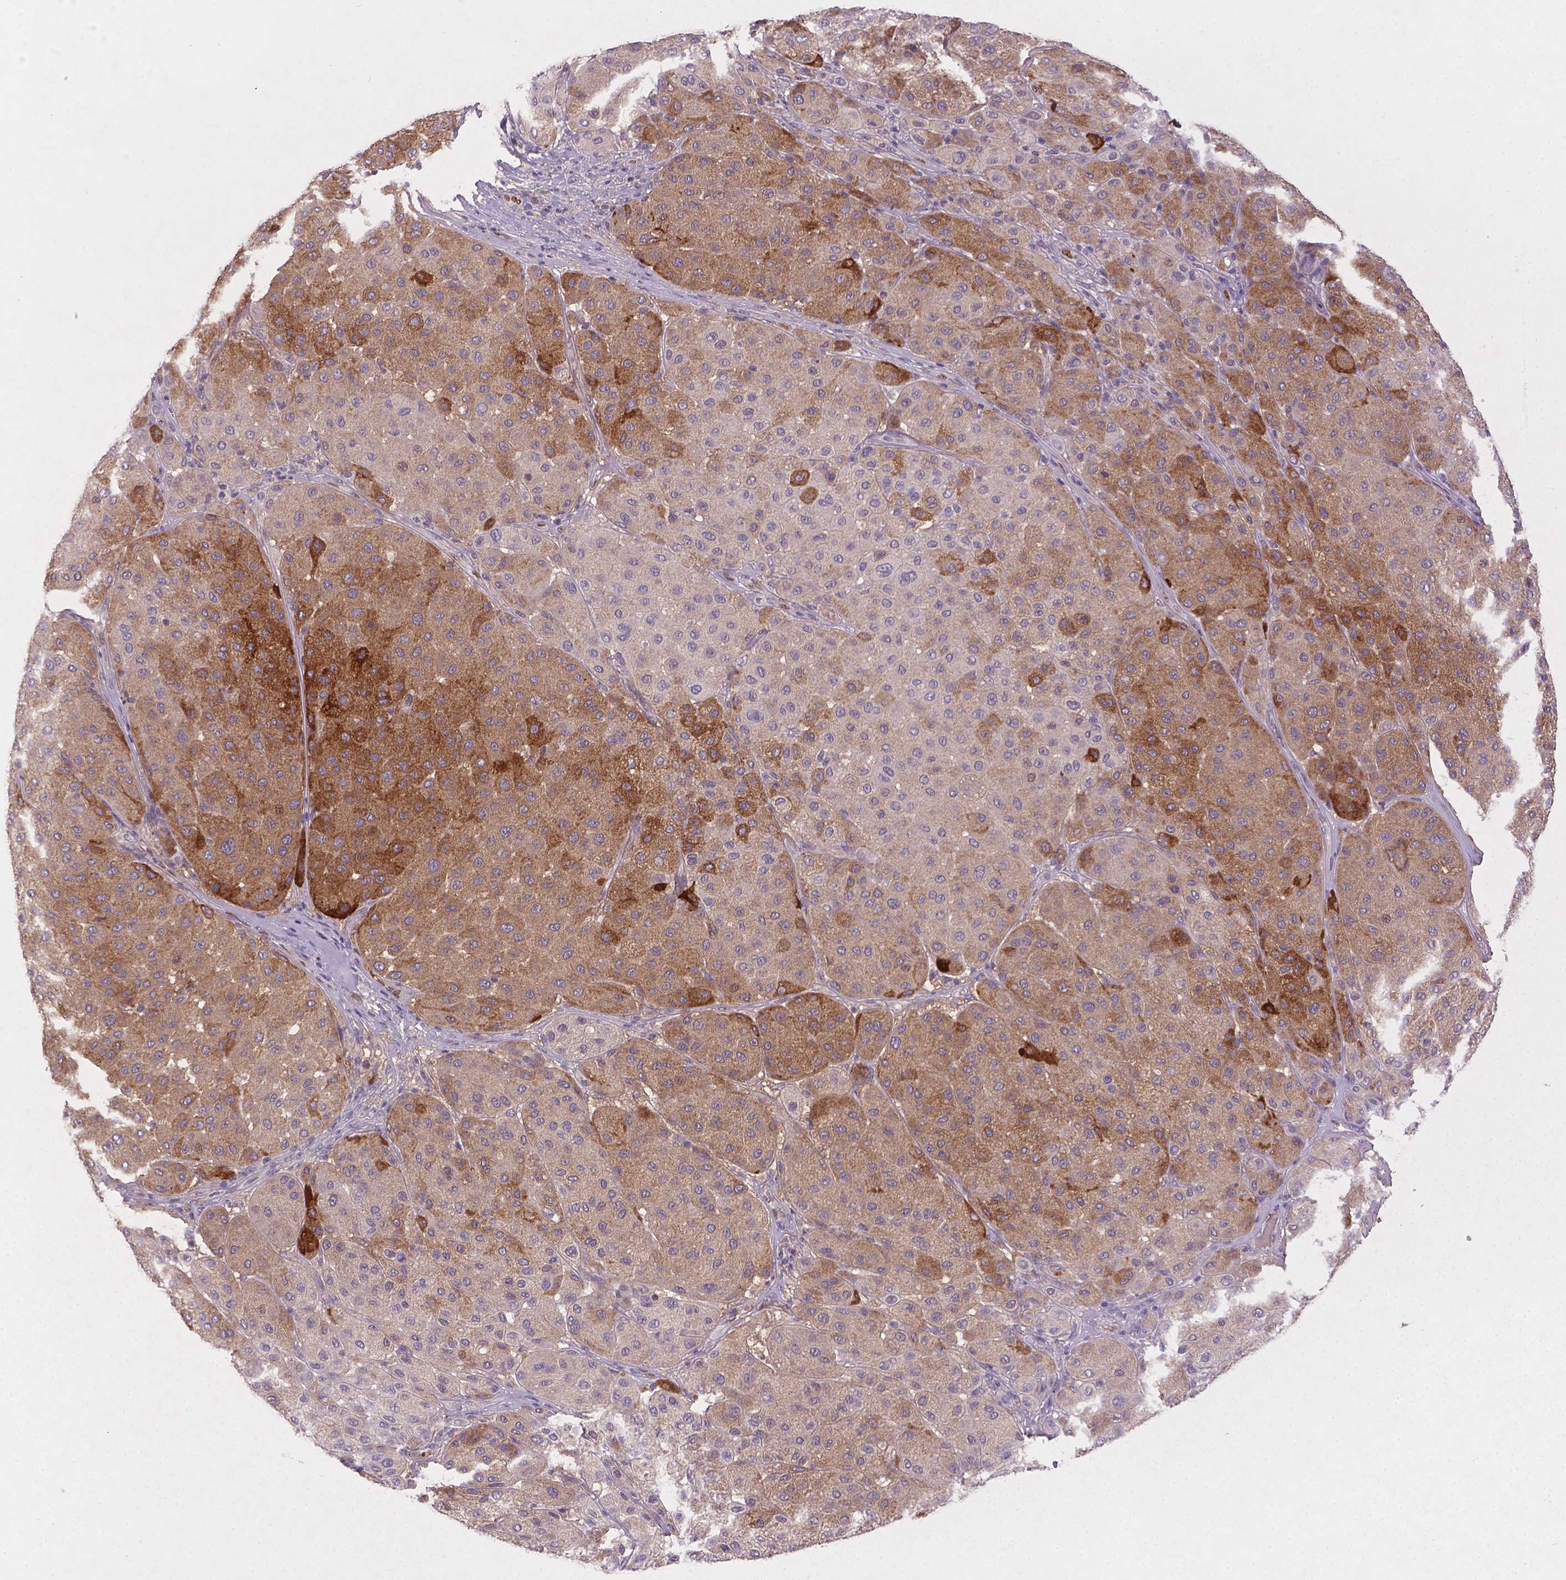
{"staining": {"intensity": "moderate", "quantity": "25%-75%", "location": "cytoplasmic/membranous"}, "tissue": "melanoma", "cell_type": "Tumor cells", "image_type": "cancer", "snomed": [{"axis": "morphology", "description": "Malignant melanoma, Metastatic site"}, {"axis": "topography", "description": "Smooth muscle"}], "caption": "The image exhibits staining of melanoma, revealing moderate cytoplasmic/membranous protein staining (brown color) within tumor cells. Using DAB (brown) and hematoxylin (blue) stains, captured at high magnification using brightfield microscopy.", "gene": "SOX17", "patient": {"sex": "male", "age": 41}}